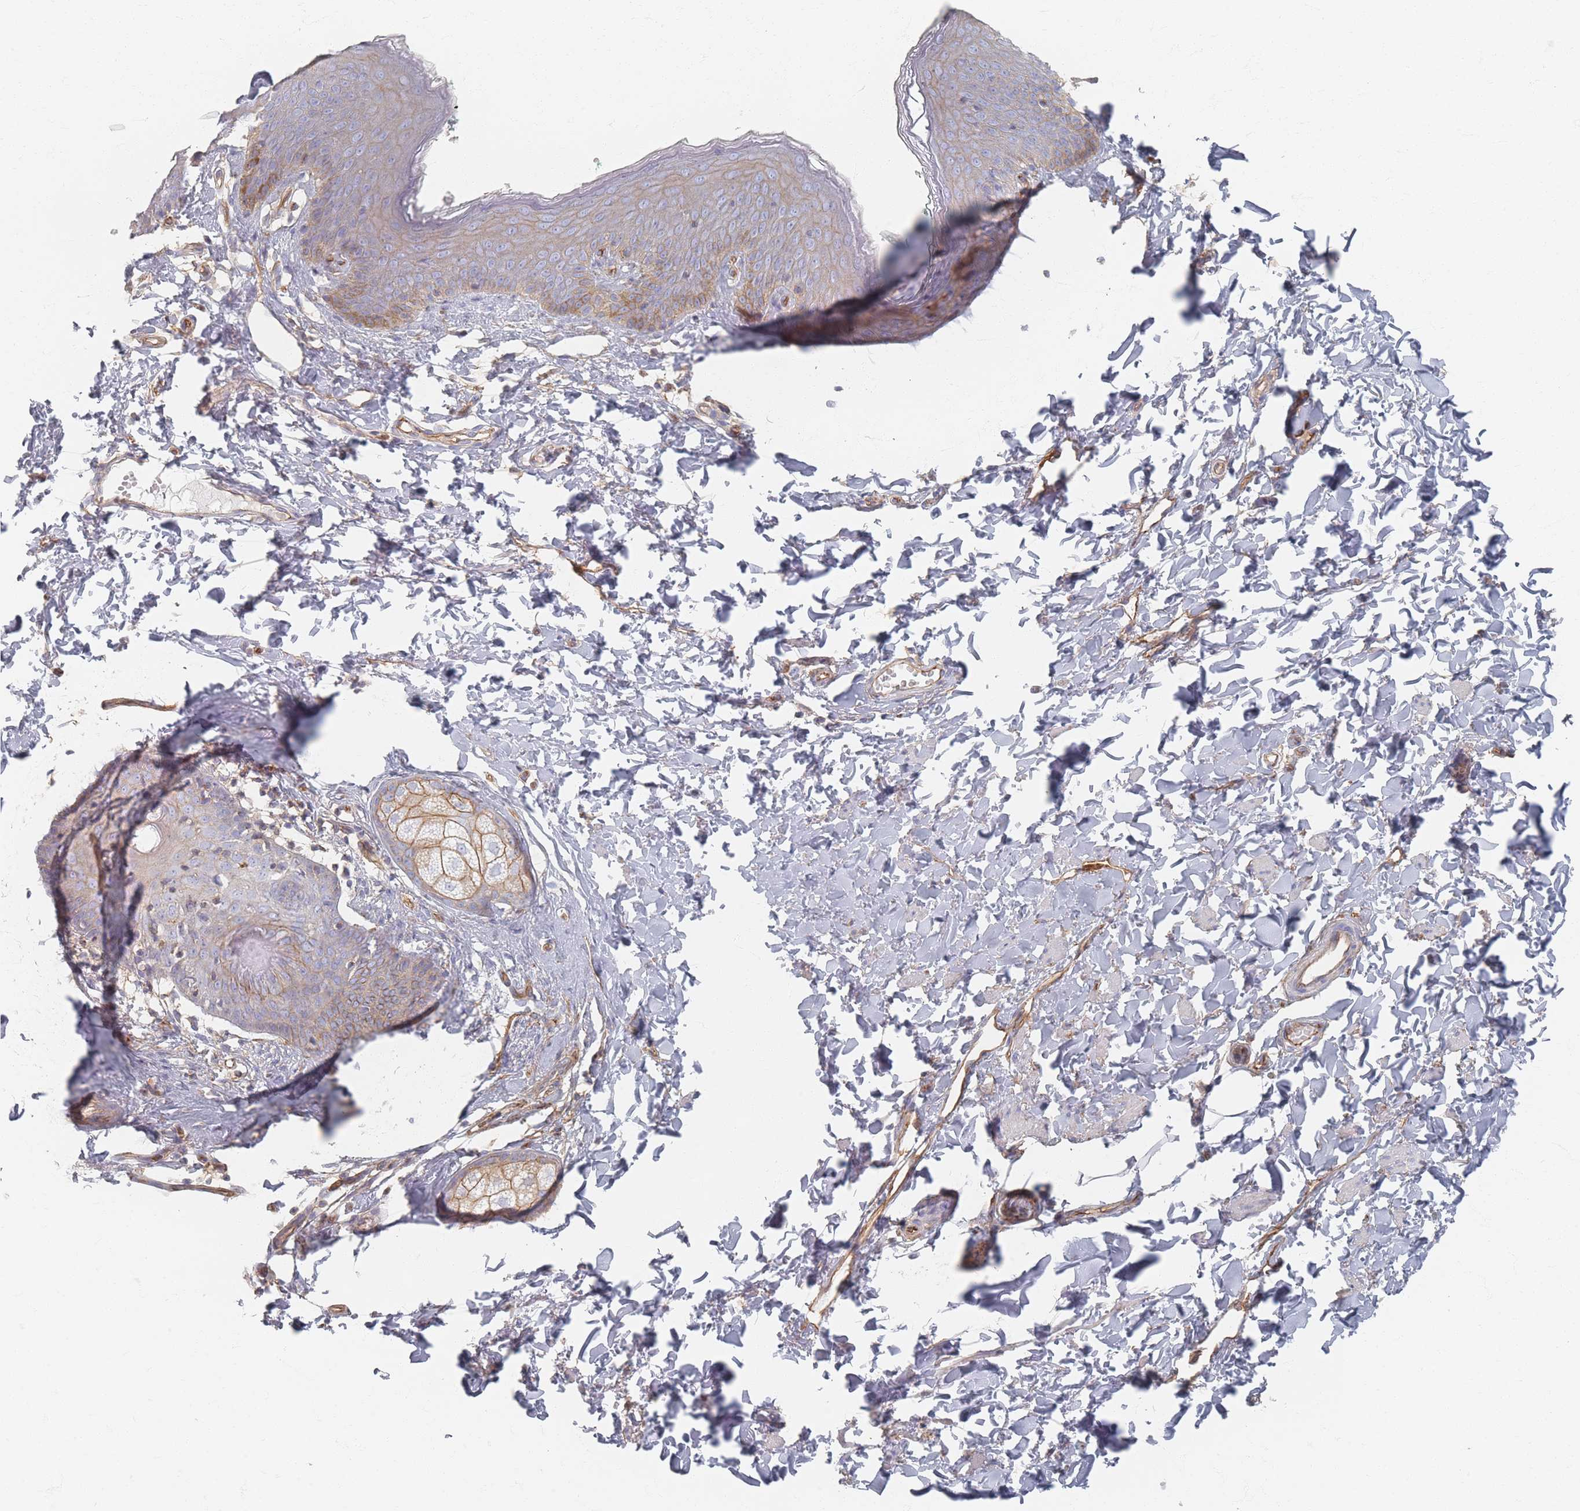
{"staining": {"intensity": "weak", "quantity": "<25%", "location": "cytoplasmic/membranous"}, "tissue": "skin", "cell_type": "Epidermal cells", "image_type": "normal", "snomed": [{"axis": "morphology", "description": "Normal tissue, NOS"}, {"axis": "topography", "description": "Vulva"}], "caption": "High magnification brightfield microscopy of unremarkable skin stained with DAB (3,3'-diaminobenzidine) (brown) and counterstained with hematoxylin (blue): epidermal cells show no significant positivity. Nuclei are stained in blue.", "gene": "GNB1", "patient": {"sex": "female", "age": 66}}